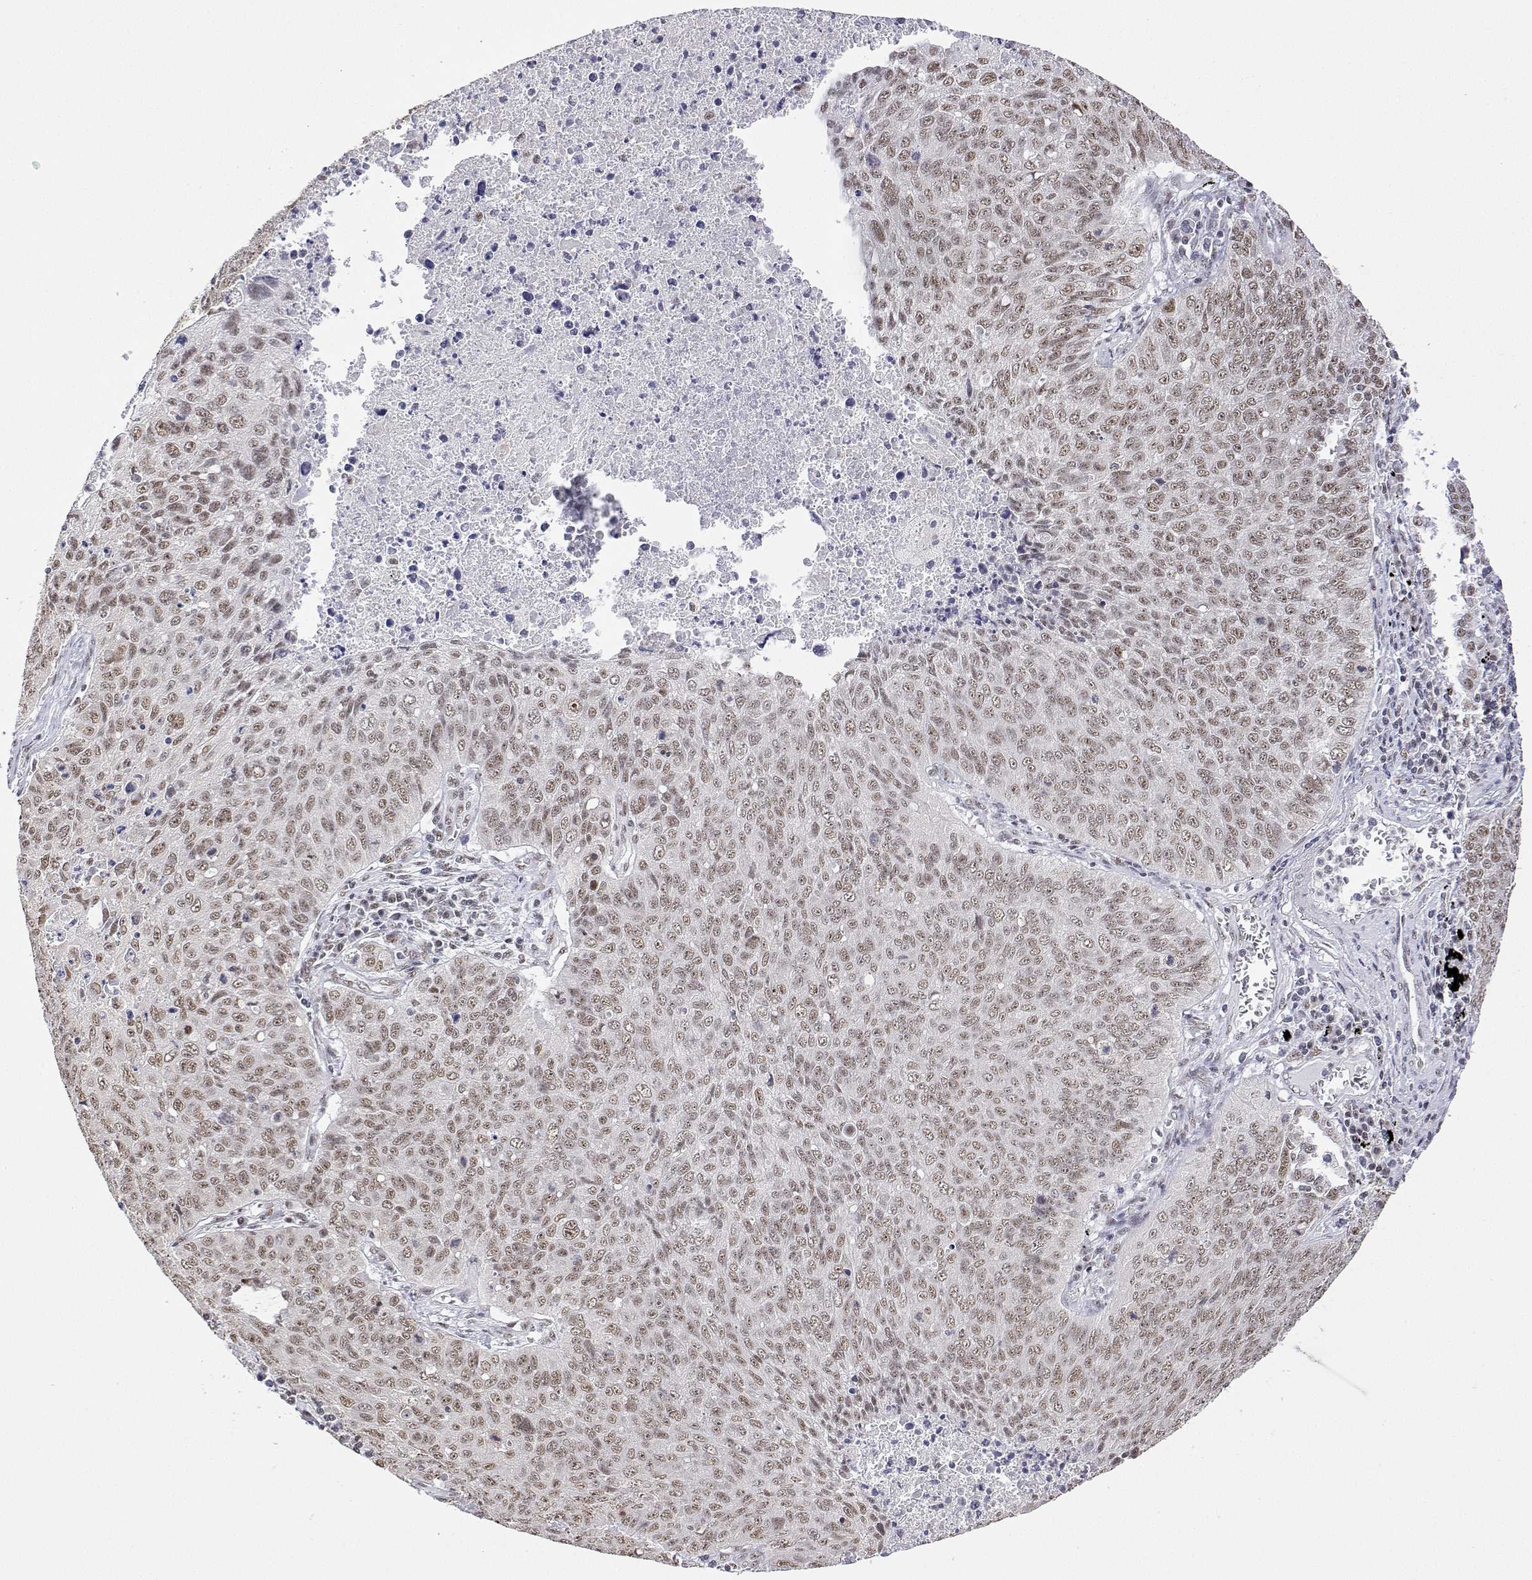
{"staining": {"intensity": "moderate", "quantity": ">75%", "location": "nuclear"}, "tissue": "lung cancer", "cell_type": "Tumor cells", "image_type": "cancer", "snomed": [{"axis": "morphology", "description": "Normal morphology"}, {"axis": "morphology", "description": "Aneuploidy"}, {"axis": "morphology", "description": "Squamous cell carcinoma, NOS"}, {"axis": "topography", "description": "Lymph node"}, {"axis": "topography", "description": "Lung"}], "caption": "This micrograph shows immunohistochemistry (IHC) staining of lung cancer, with medium moderate nuclear expression in about >75% of tumor cells.", "gene": "ADAR", "patient": {"sex": "female", "age": 76}}